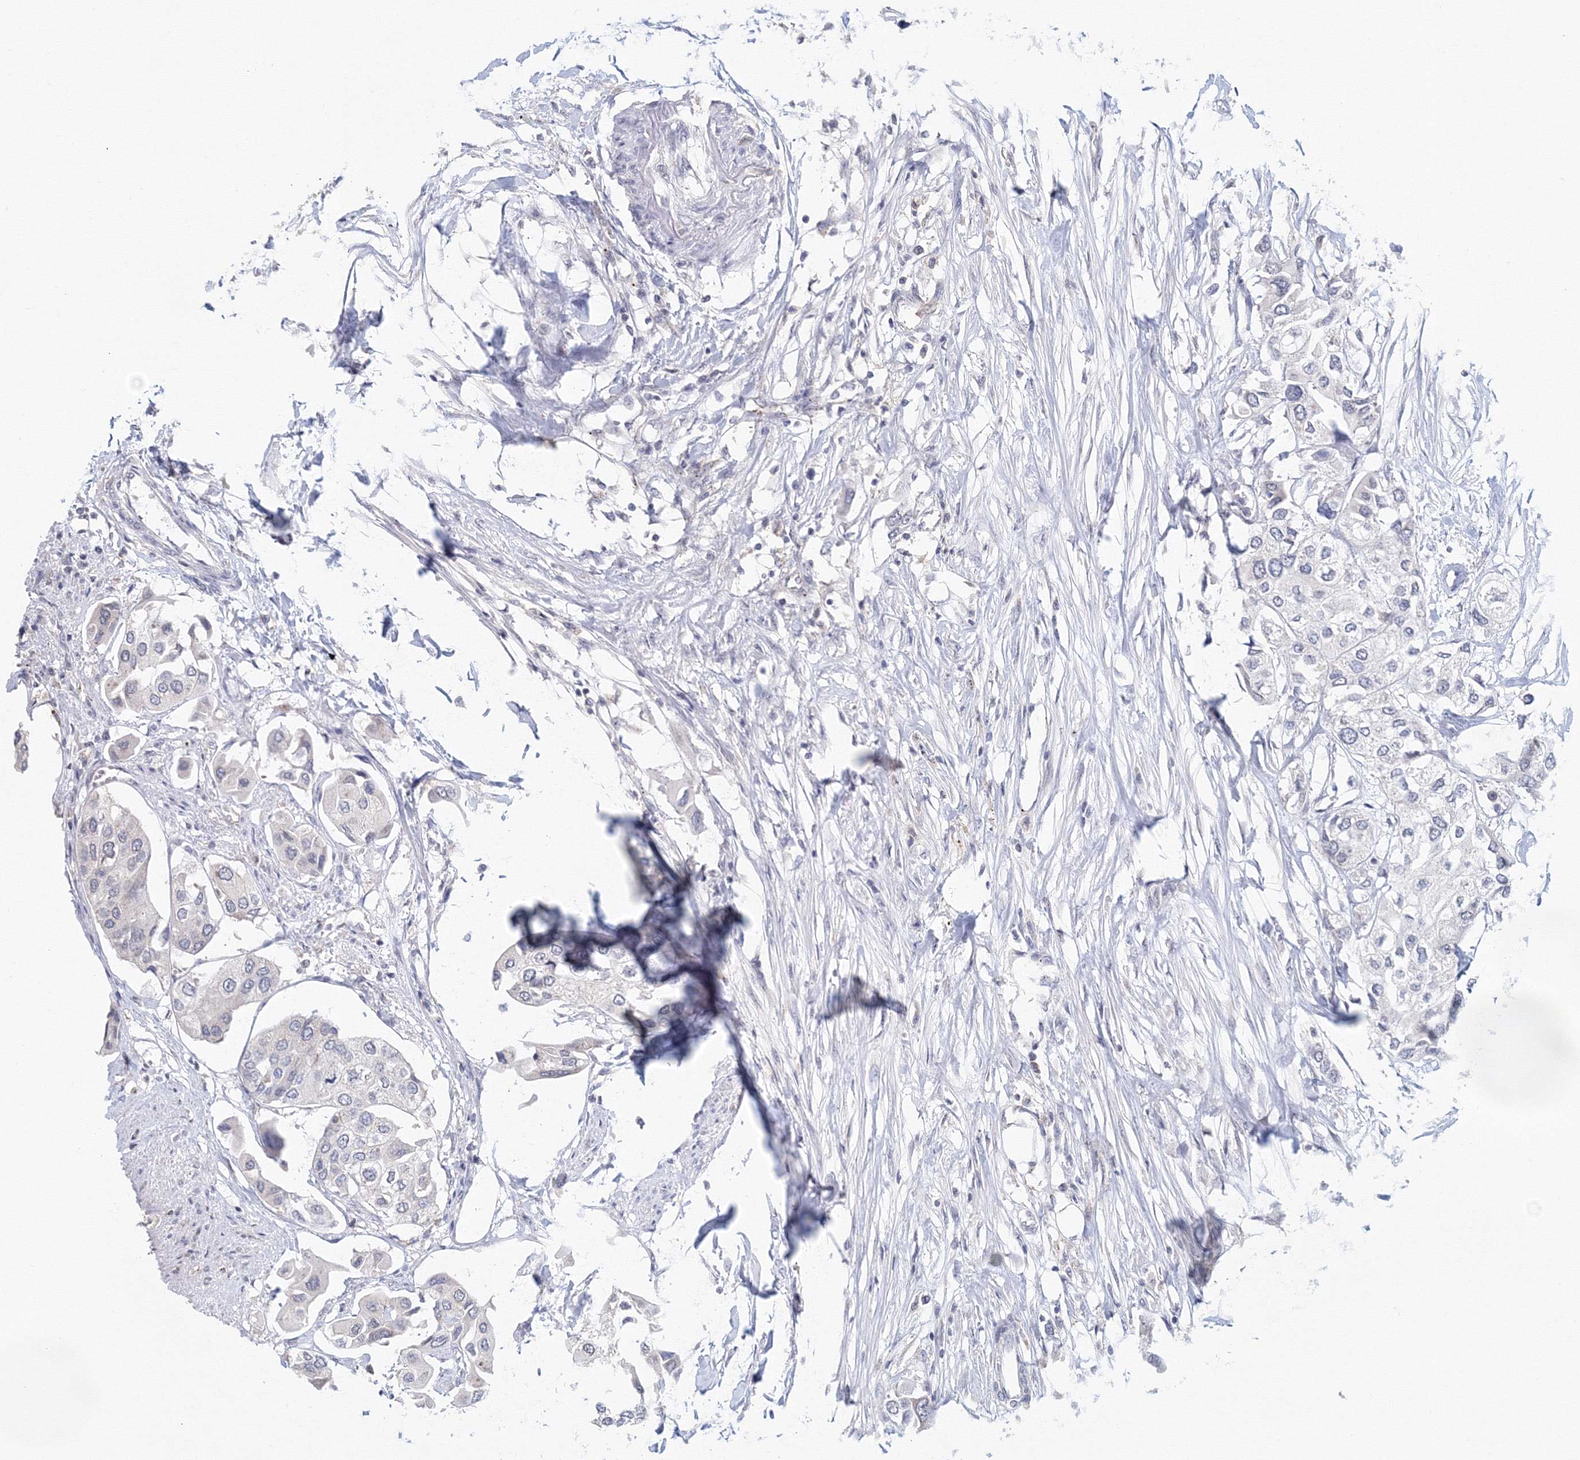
{"staining": {"intensity": "negative", "quantity": "none", "location": "none"}, "tissue": "urothelial cancer", "cell_type": "Tumor cells", "image_type": "cancer", "snomed": [{"axis": "morphology", "description": "Urothelial carcinoma, High grade"}, {"axis": "topography", "description": "Urinary bladder"}], "caption": "High power microscopy histopathology image of an immunohistochemistry (IHC) micrograph of high-grade urothelial carcinoma, revealing no significant positivity in tumor cells.", "gene": "SLC7A7", "patient": {"sex": "male", "age": 64}}